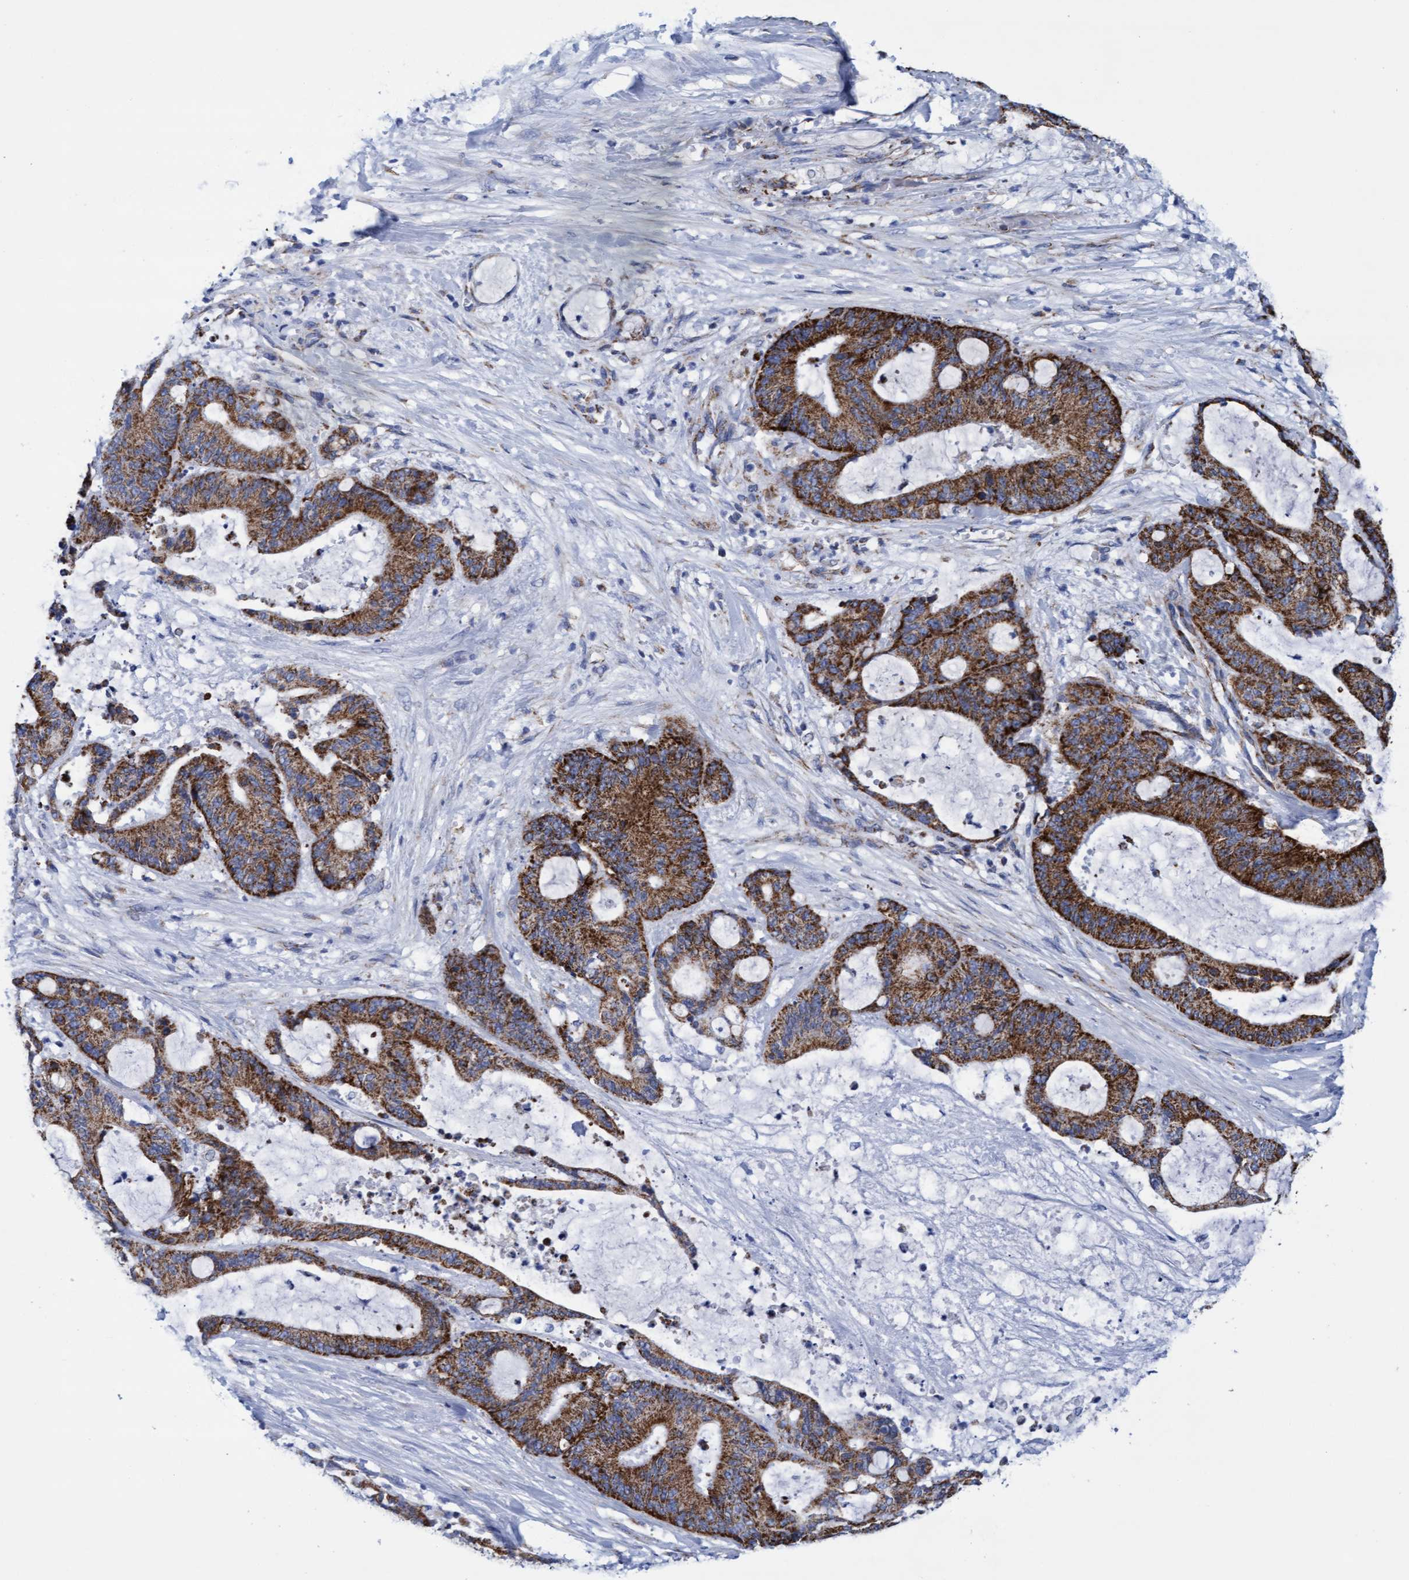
{"staining": {"intensity": "strong", "quantity": ">75%", "location": "cytoplasmic/membranous"}, "tissue": "liver cancer", "cell_type": "Tumor cells", "image_type": "cancer", "snomed": [{"axis": "morphology", "description": "Normal tissue, NOS"}, {"axis": "morphology", "description": "Cholangiocarcinoma"}, {"axis": "topography", "description": "Liver"}, {"axis": "topography", "description": "Peripheral nerve tissue"}], "caption": "High-power microscopy captured an immunohistochemistry (IHC) image of liver cancer (cholangiocarcinoma), revealing strong cytoplasmic/membranous expression in approximately >75% of tumor cells.", "gene": "MRPL38", "patient": {"sex": "female", "age": 73}}